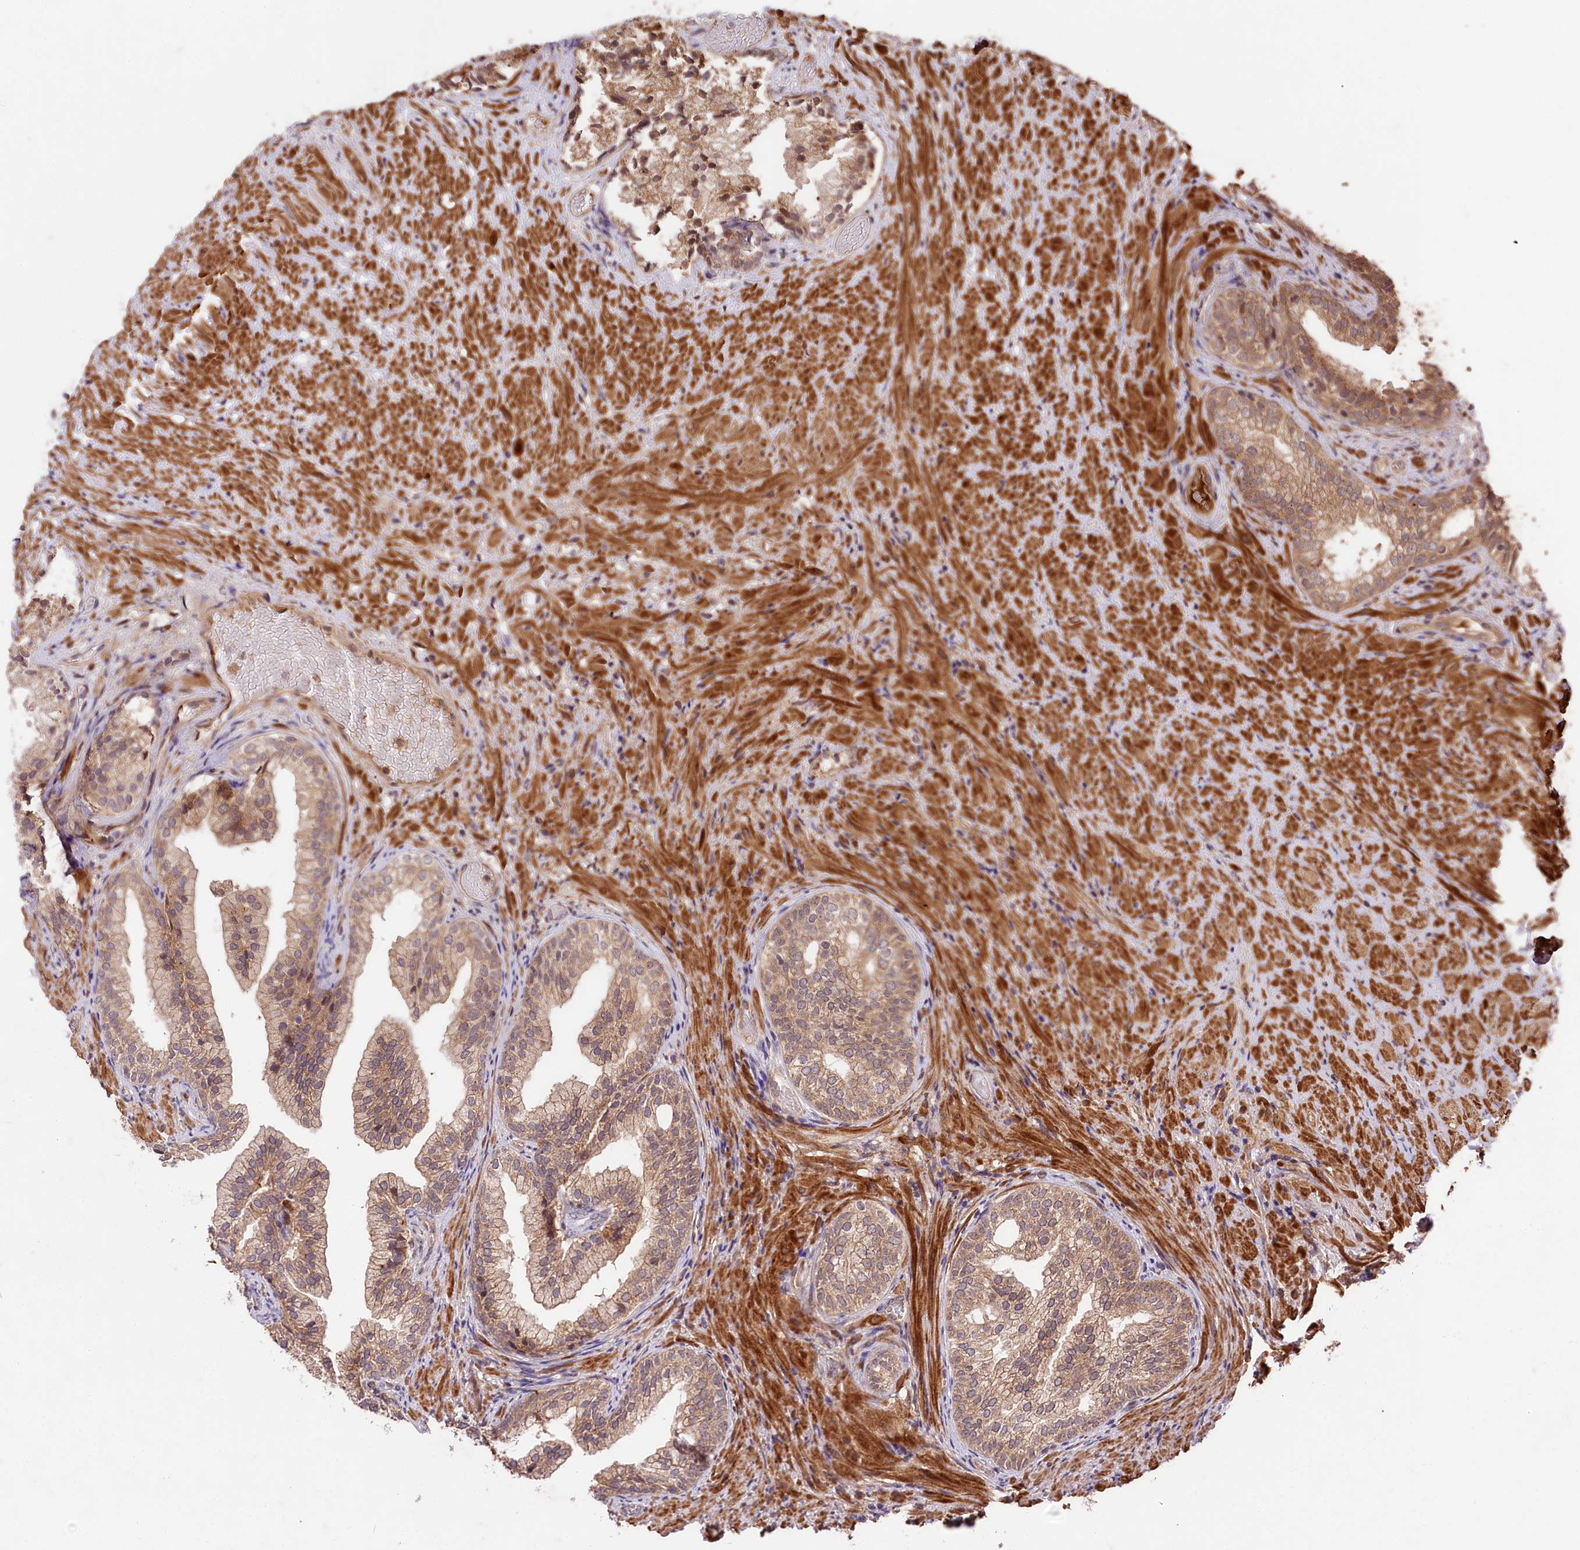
{"staining": {"intensity": "moderate", "quantity": ">75%", "location": "cytoplasmic/membranous"}, "tissue": "prostate", "cell_type": "Glandular cells", "image_type": "normal", "snomed": [{"axis": "morphology", "description": "Normal tissue, NOS"}, {"axis": "topography", "description": "Prostate"}], "caption": "Protein staining by immunohistochemistry (IHC) displays moderate cytoplasmic/membranous positivity in approximately >75% of glandular cells in unremarkable prostate.", "gene": "MCF2L2", "patient": {"sex": "male", "age": 76}}